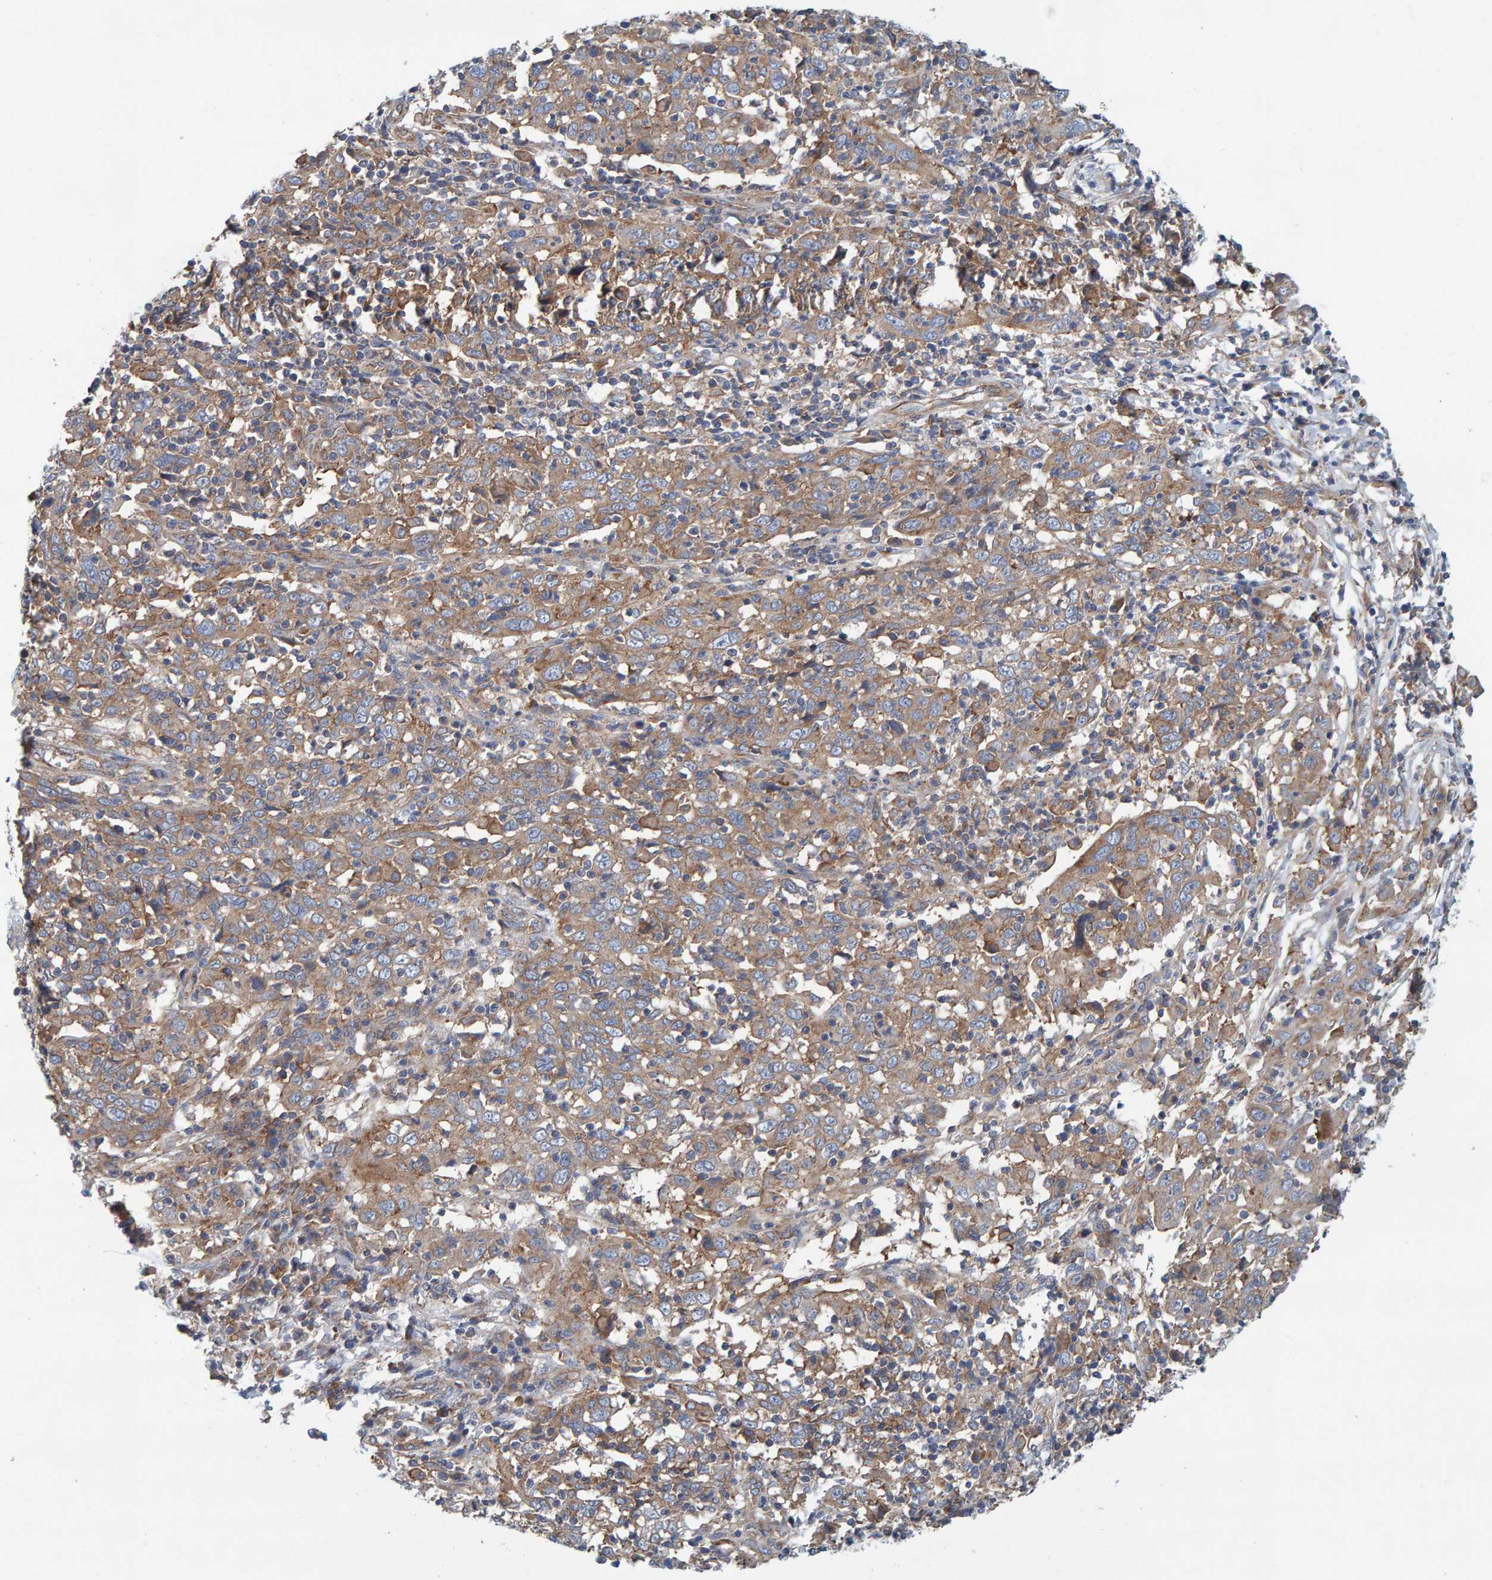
{"staining": {"intensity": "moderate", "quantity": ">75%", "location": "cytoplasmic/membranous"}, "tissue": "cervical cancer", "cell_type": "Tumor cells", "image_type": "cancer", "snomed": [{"axis": "morphology", "description": "Squamous cell carcinoma, NOS"}, {"axis": "topography", "description": "Cervix"}], "caption": "Immunohistochemical staining of cervical cancer (squamous cell carcinoma) displays moderate cytoplasmic/membranous protein expression in approximately >75% of tumor cells.", "gene": "MKLN1", "patient": {"sex": "female", "age": 46}}